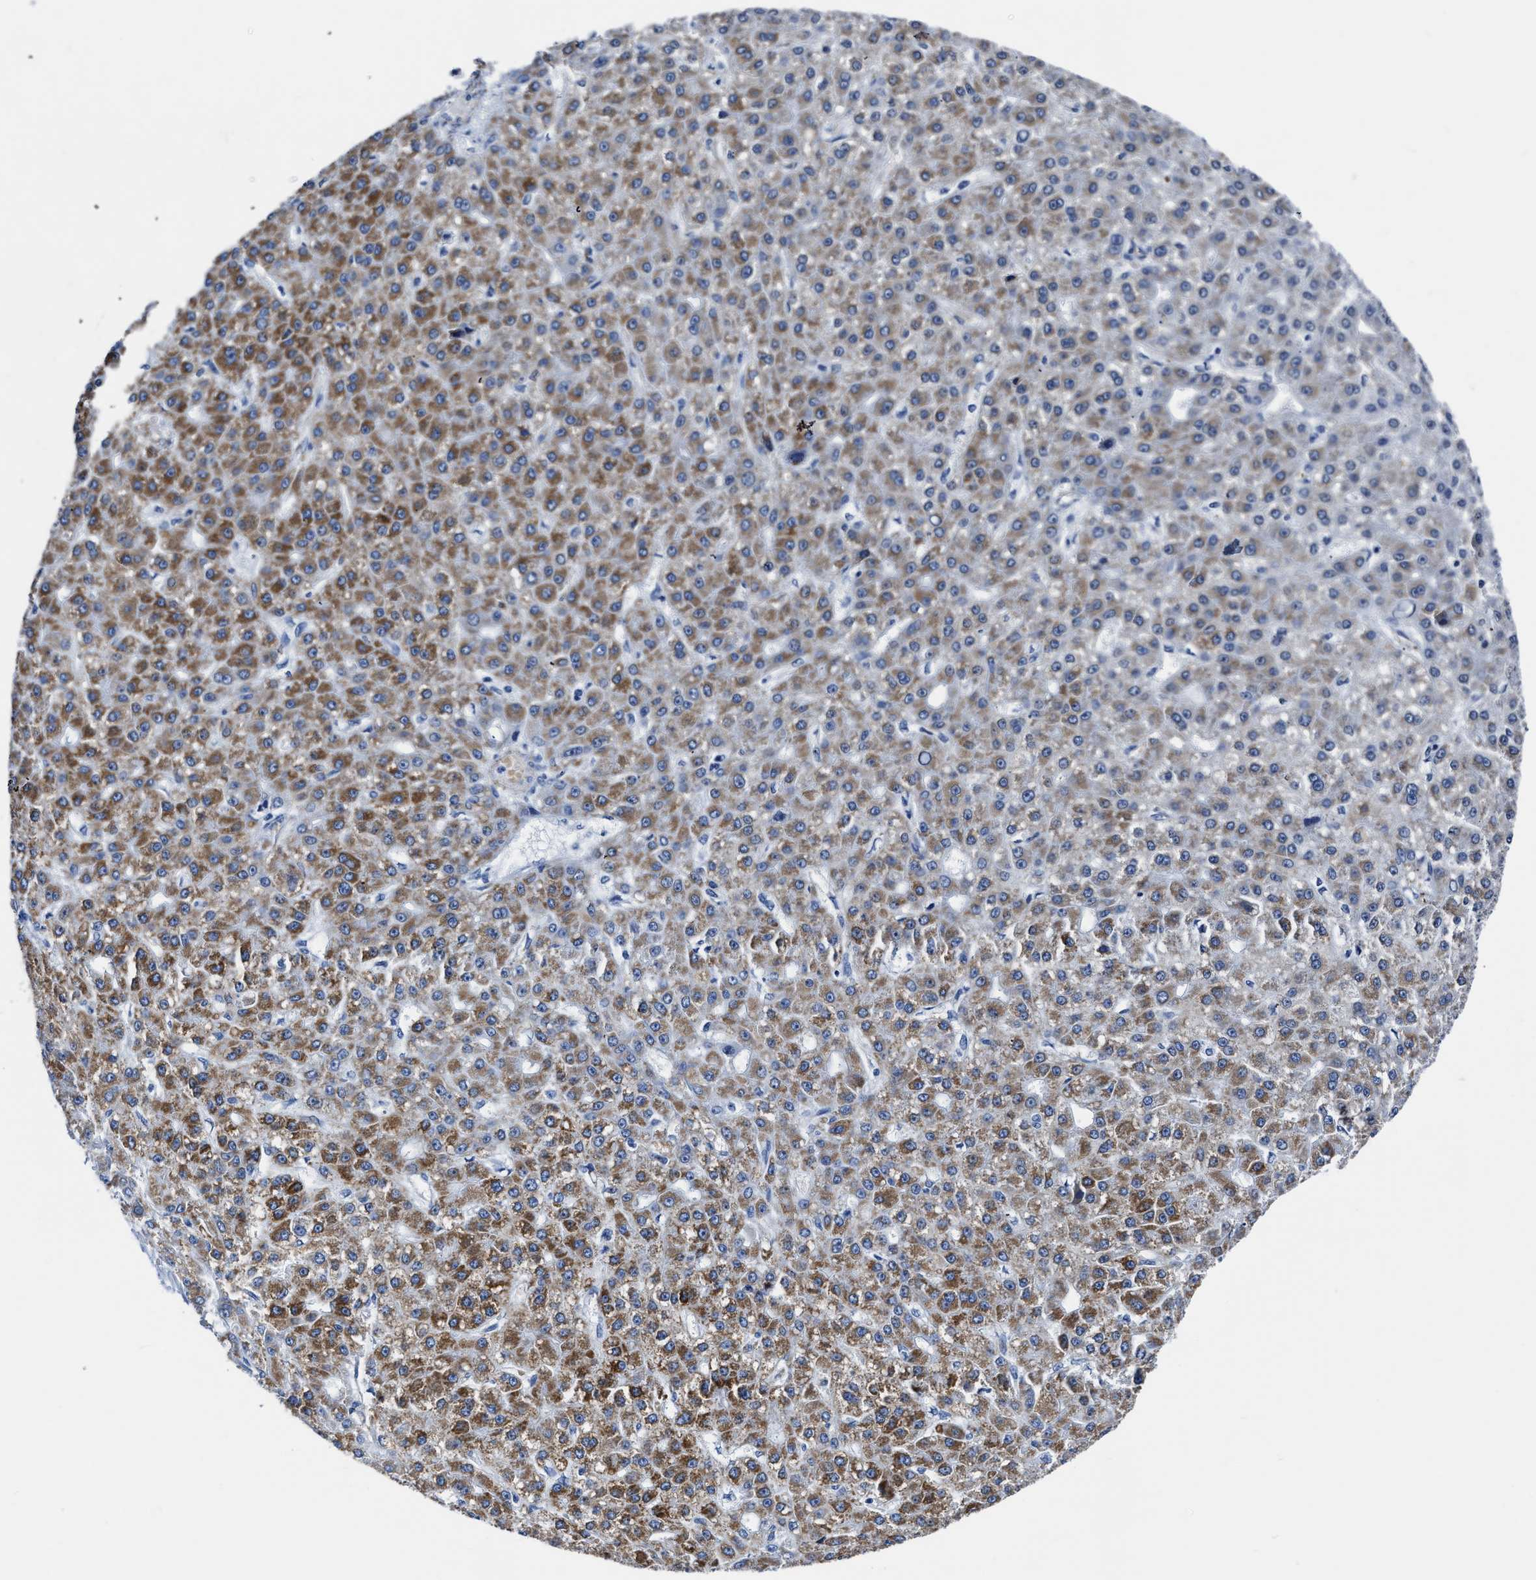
{"staining": {"intensity": "moderate", "quantity": "25%-75%", "location": "cytoplasmic/membranous"}, "tissue": "liver cancer", "cell_type": "Tumor cells", "image_type": "cancer", "snomed": [{"axis": "morphology", "description": "Carcinoma, Hepatocellular, NOS"}, {"axis": "topography", "description": "Liver"}], "caption": "Moderate cytoplasmic/membranous expression is present in approximately 25%-75% of tumor cells in liver cancer. (IHC, brightfield microscopy, high magnification).", "gene": "KCNMB3", "patient": {"sex": "male", "age": 67}}